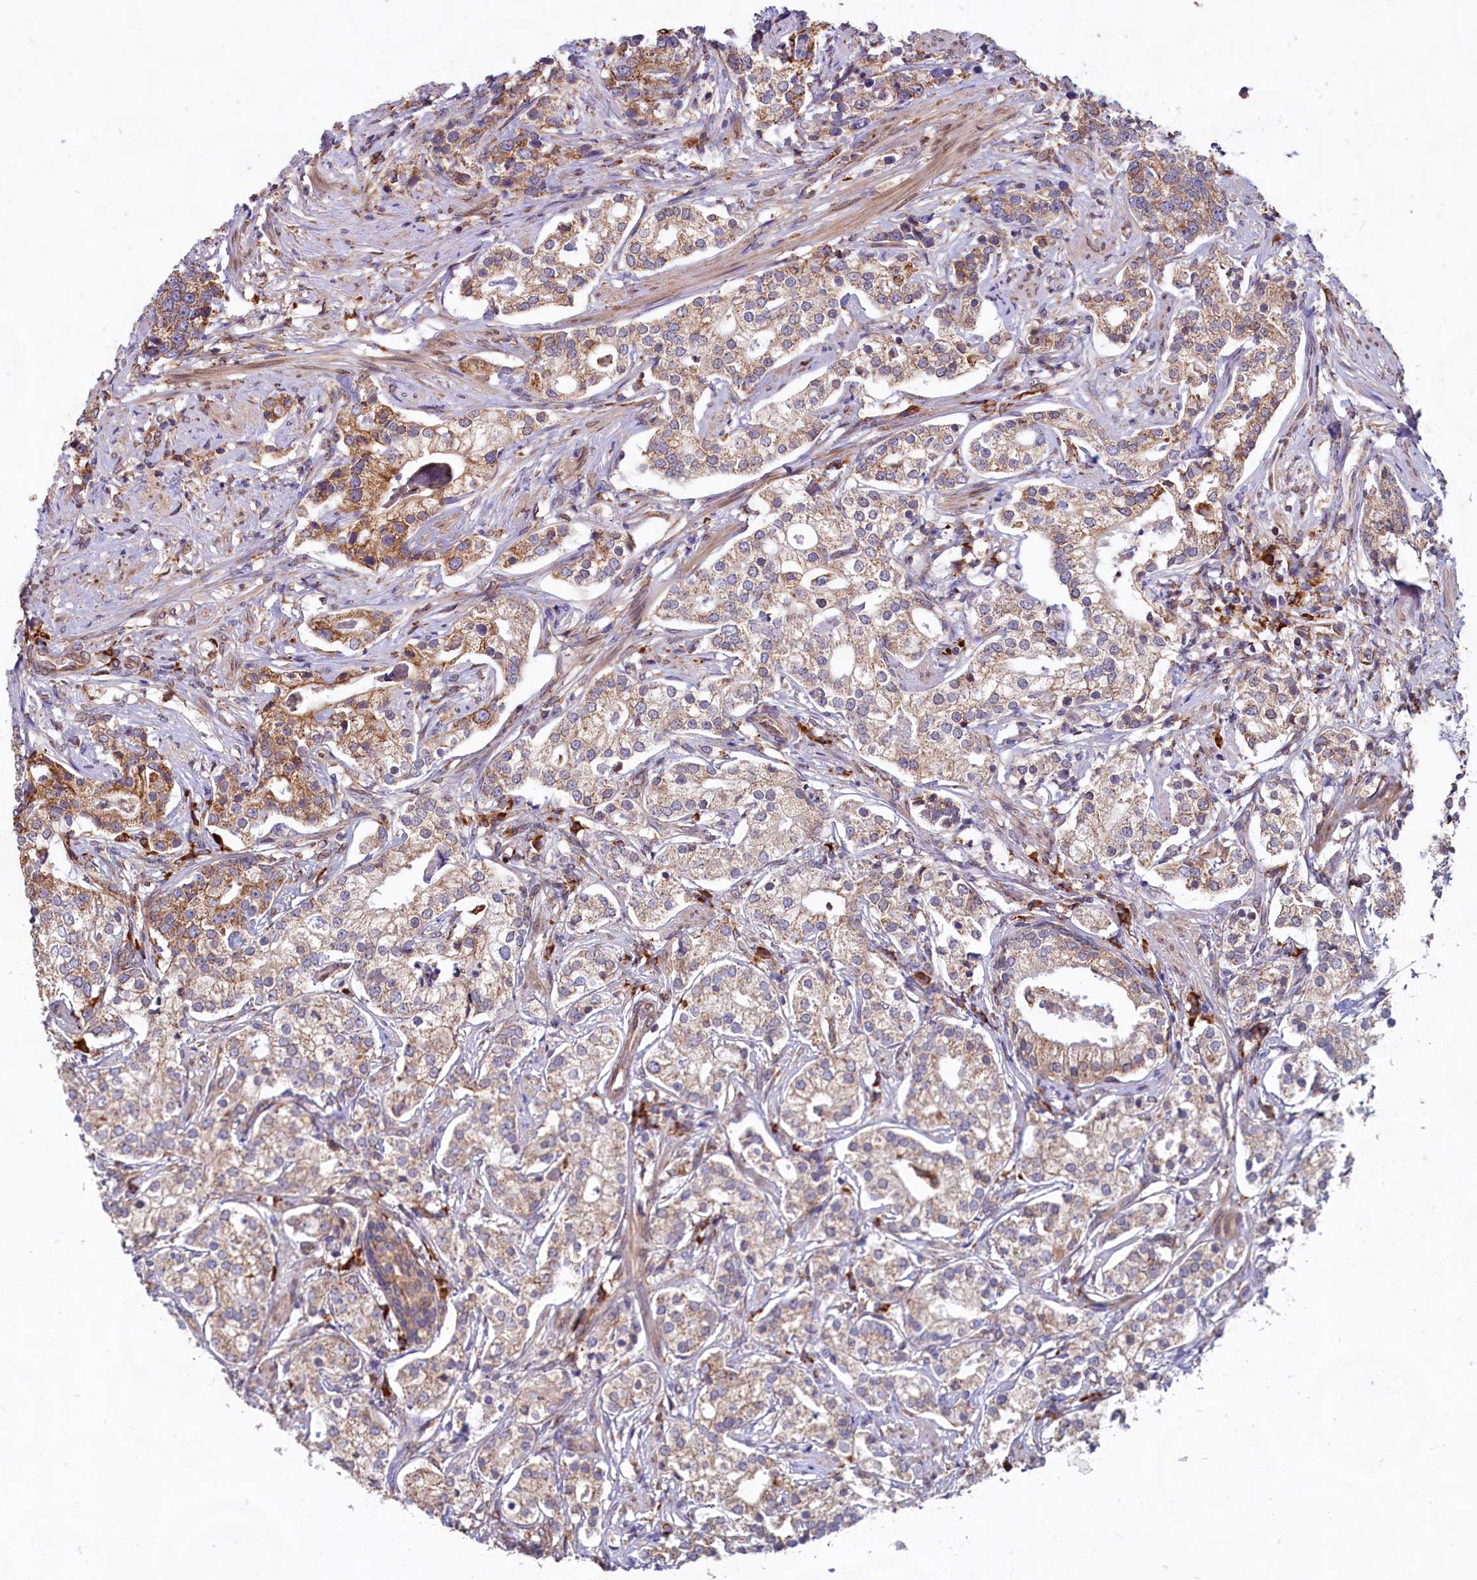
{"staining": {"intensity": "moderate", "quantity": "25%-75%", "location": "cytoplasmic/membranous"}, "tissue": "prostate cancer", "cell_type": "Tumor cells", "image_type": "cancer", "snomed": [{"axis": "morphology", "description": "Adenocarcinoma, High grade"}, {"axis": "topography", "description": "Prostate"}], "caption": "Protein positivity by IHC shows moderate cytoplasmic/membranous expression in about 25%-75% of tumor cells in high-grade adenocarcinoma (prostate).", "gene": "TBC1D19", "patient": {"sex": "male", "age": 69}}